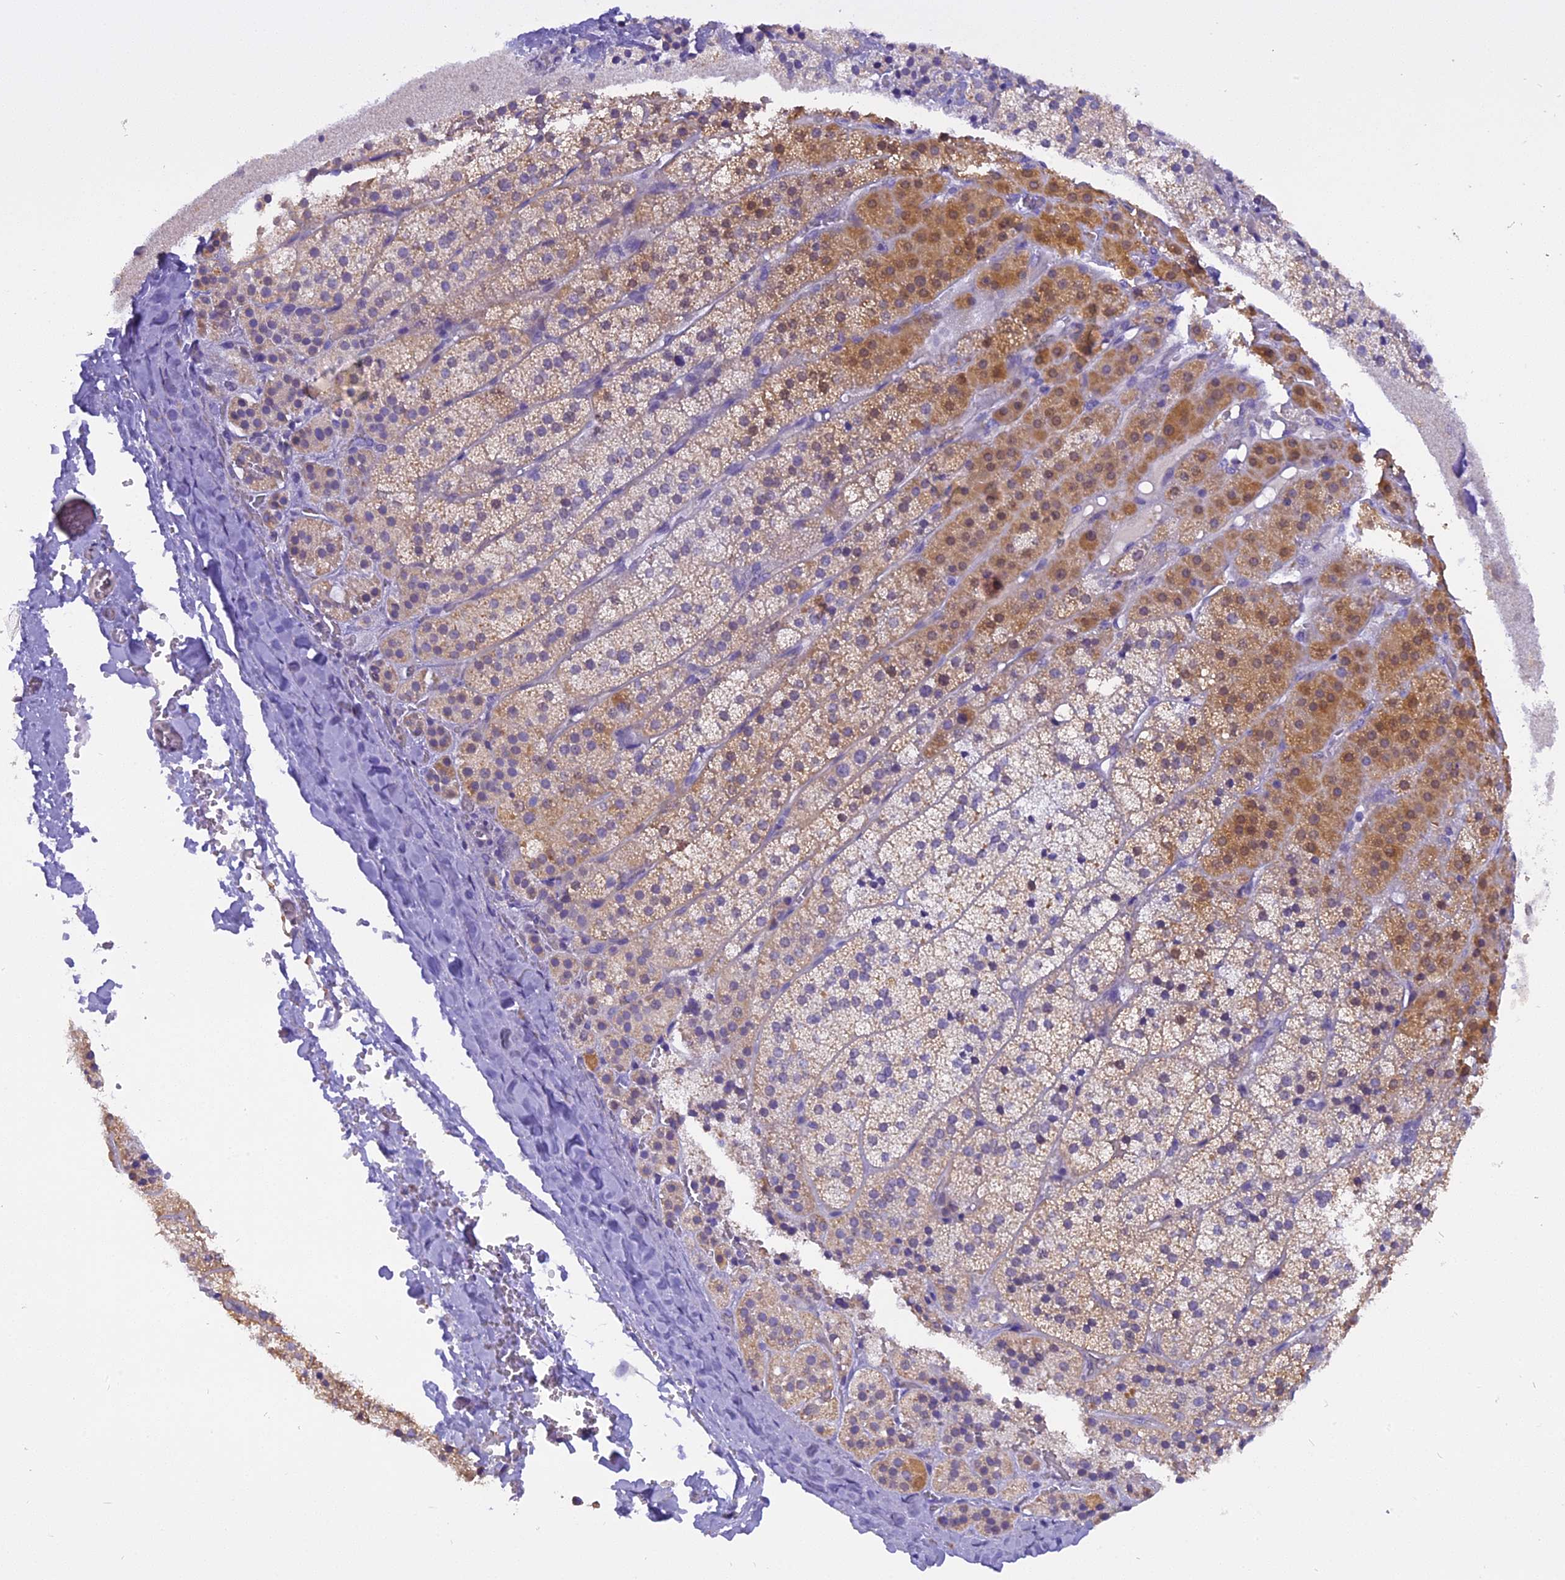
{"staining": {"intensity": "moderate", "quantity": "<25%", "location": "cytoplasmic/membranous"}, "tissue": "adrenal gland", "cell_type": "Glandular cells", "image_type": "normal", "snomed": [{"axis": "morphology", "description": "Normal tissue, NOS"}, {"axis": "topography", "description": "Adrenal gland"}], "caption": "Moderate cytoplasmic/membranous positivity is appreciated in about <25% of glandular cells in unremarkable adrenal gland.", "gene": "TRIM3", "patient": {"sex": "female", "age": 44}}